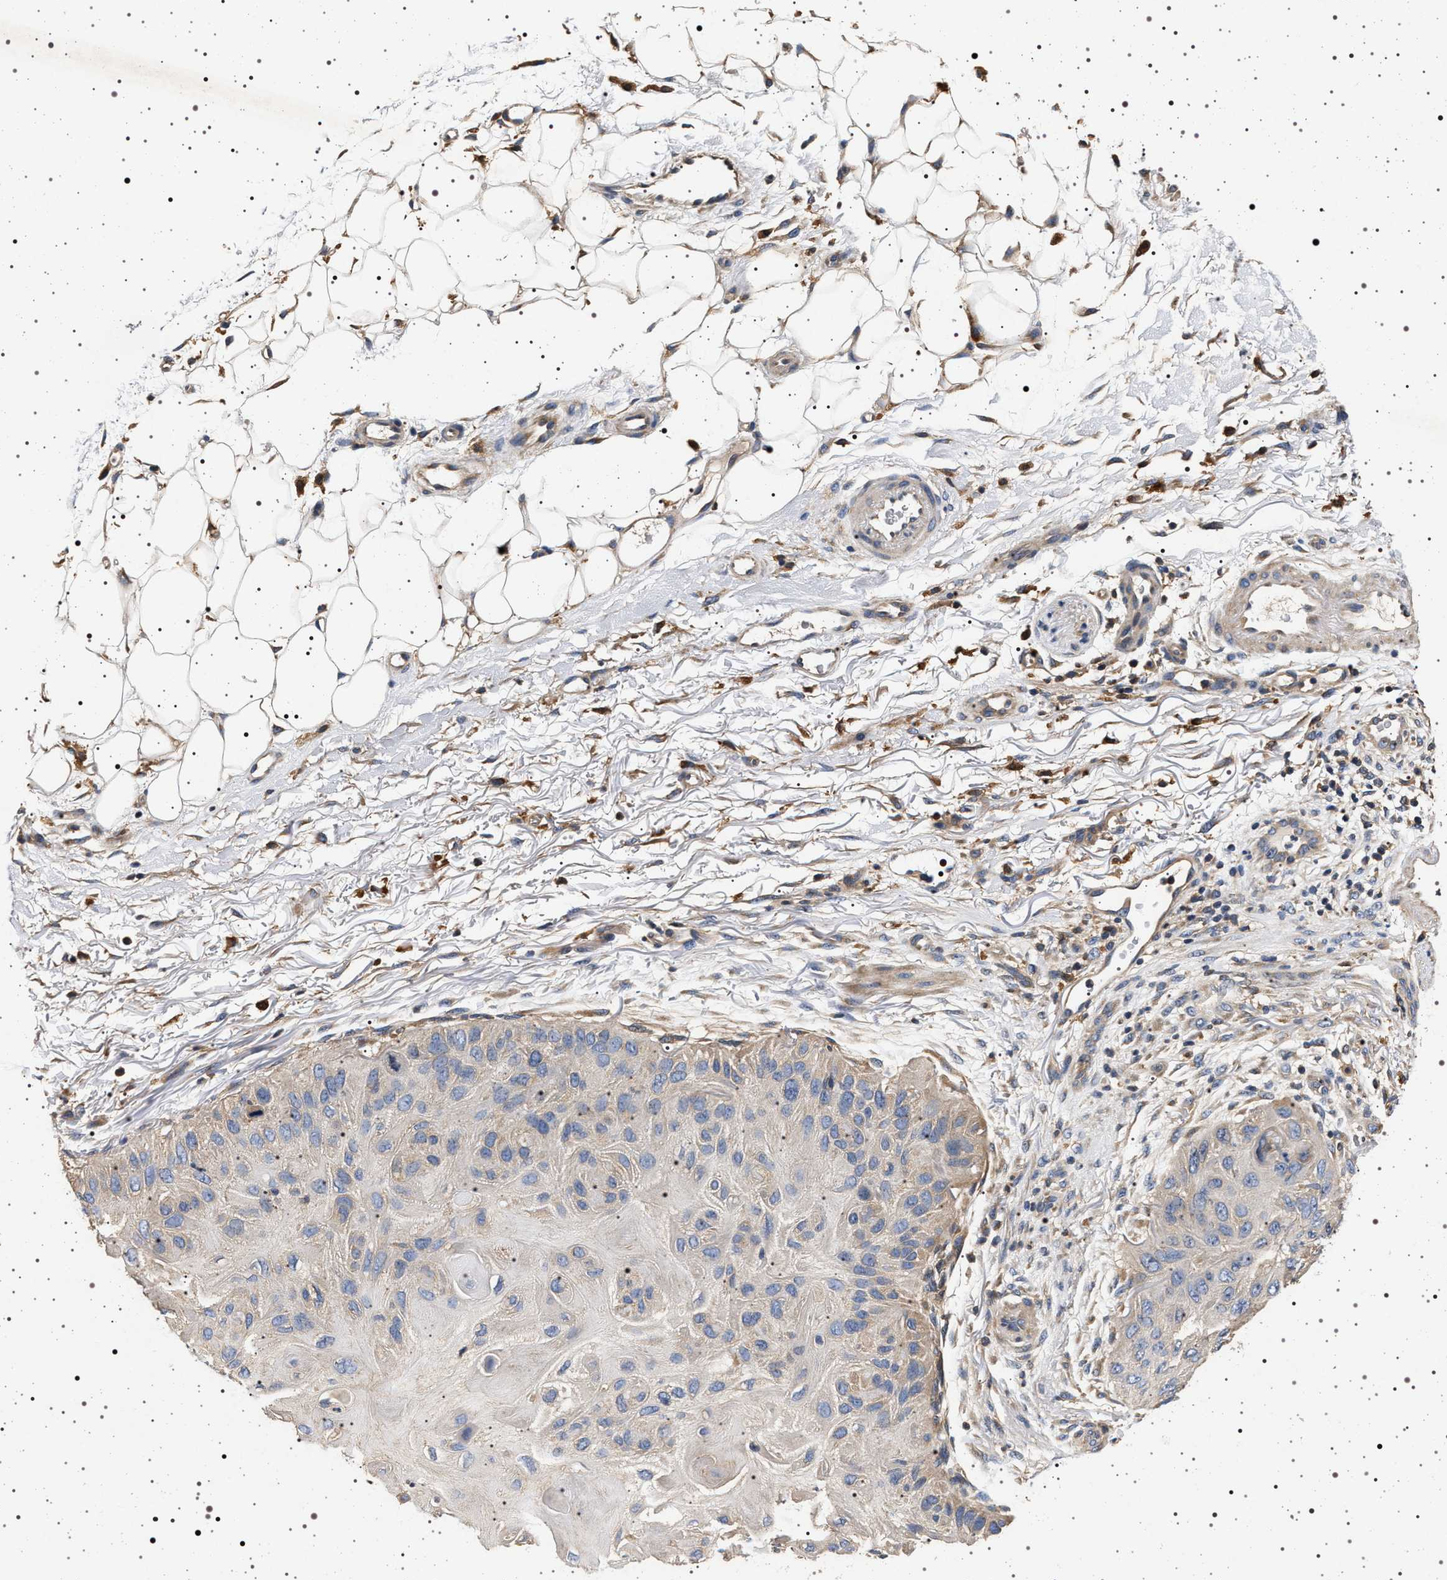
{"staining": {"intensity": "weak", "quantity": "<25%", "location": "cytoplasmic/membranous"}, "tissue": "skin cancer", "cell_type": "Tumor cells", "image_type": "cancer", "snomed": [{"axis": "morphology", "description": "Squamous cell carcinoma, NOS"}, {"axis": "topography", "description": "Skin"}], "caption": "IHC of skin cancer reveals no expression in tumor cells. The staining was performed using DAB (3,3'-diaminobenzidine) to visualize the protein expression in brown, while the nuclei were stained in blue with hematoxylin (Magnification: 20x).", "gene": "DCBLD2", "patient": {"sex": "female", "age": 77}}